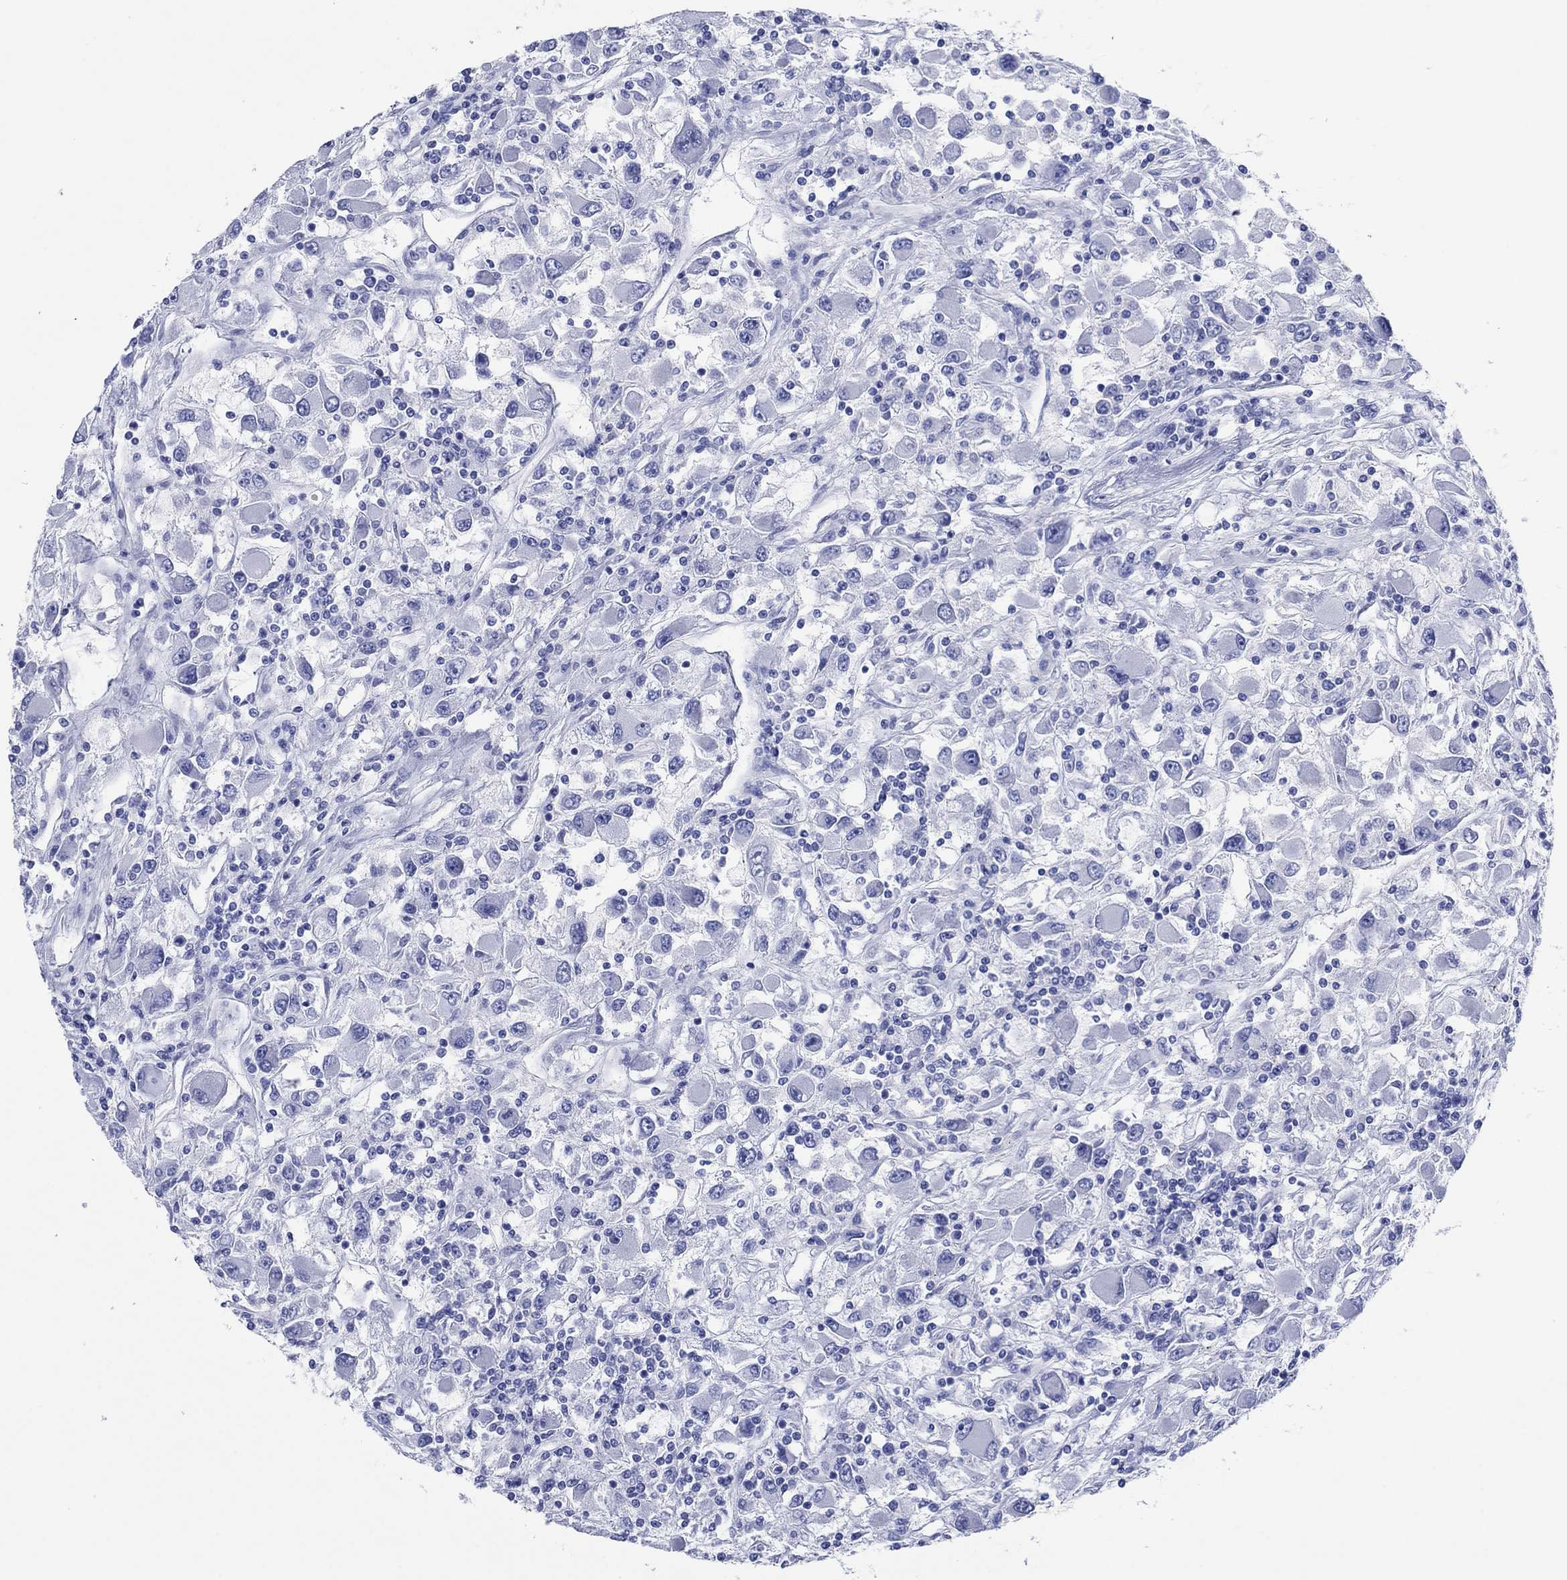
{"staining": {"intensity": "negative", "quantity": "none", "location": "none"}, "tissue": "renal cancer", "cell_type": "Tumor cells", "image_type": "cancer", "snomed": [{"axis": "morphology", "description": "Adenocarcinoma, NOS"}, {"axis": "topography", "description": "Kidney"}], "caption": "This image is of adenocarcinoma (renal) stained with immunohistochemistry (IHC) to label a protein in brown with the nuclei are counter-stained blue. There is no positivity in tumor cells. The staining was performed using DAB to visualize the protein expression in brown, while the nuclei were stained in blue with hematoxylin (Magnification: 20x).", "gene": "HCRT", "patient": {"sex": "female", "age": 67}}